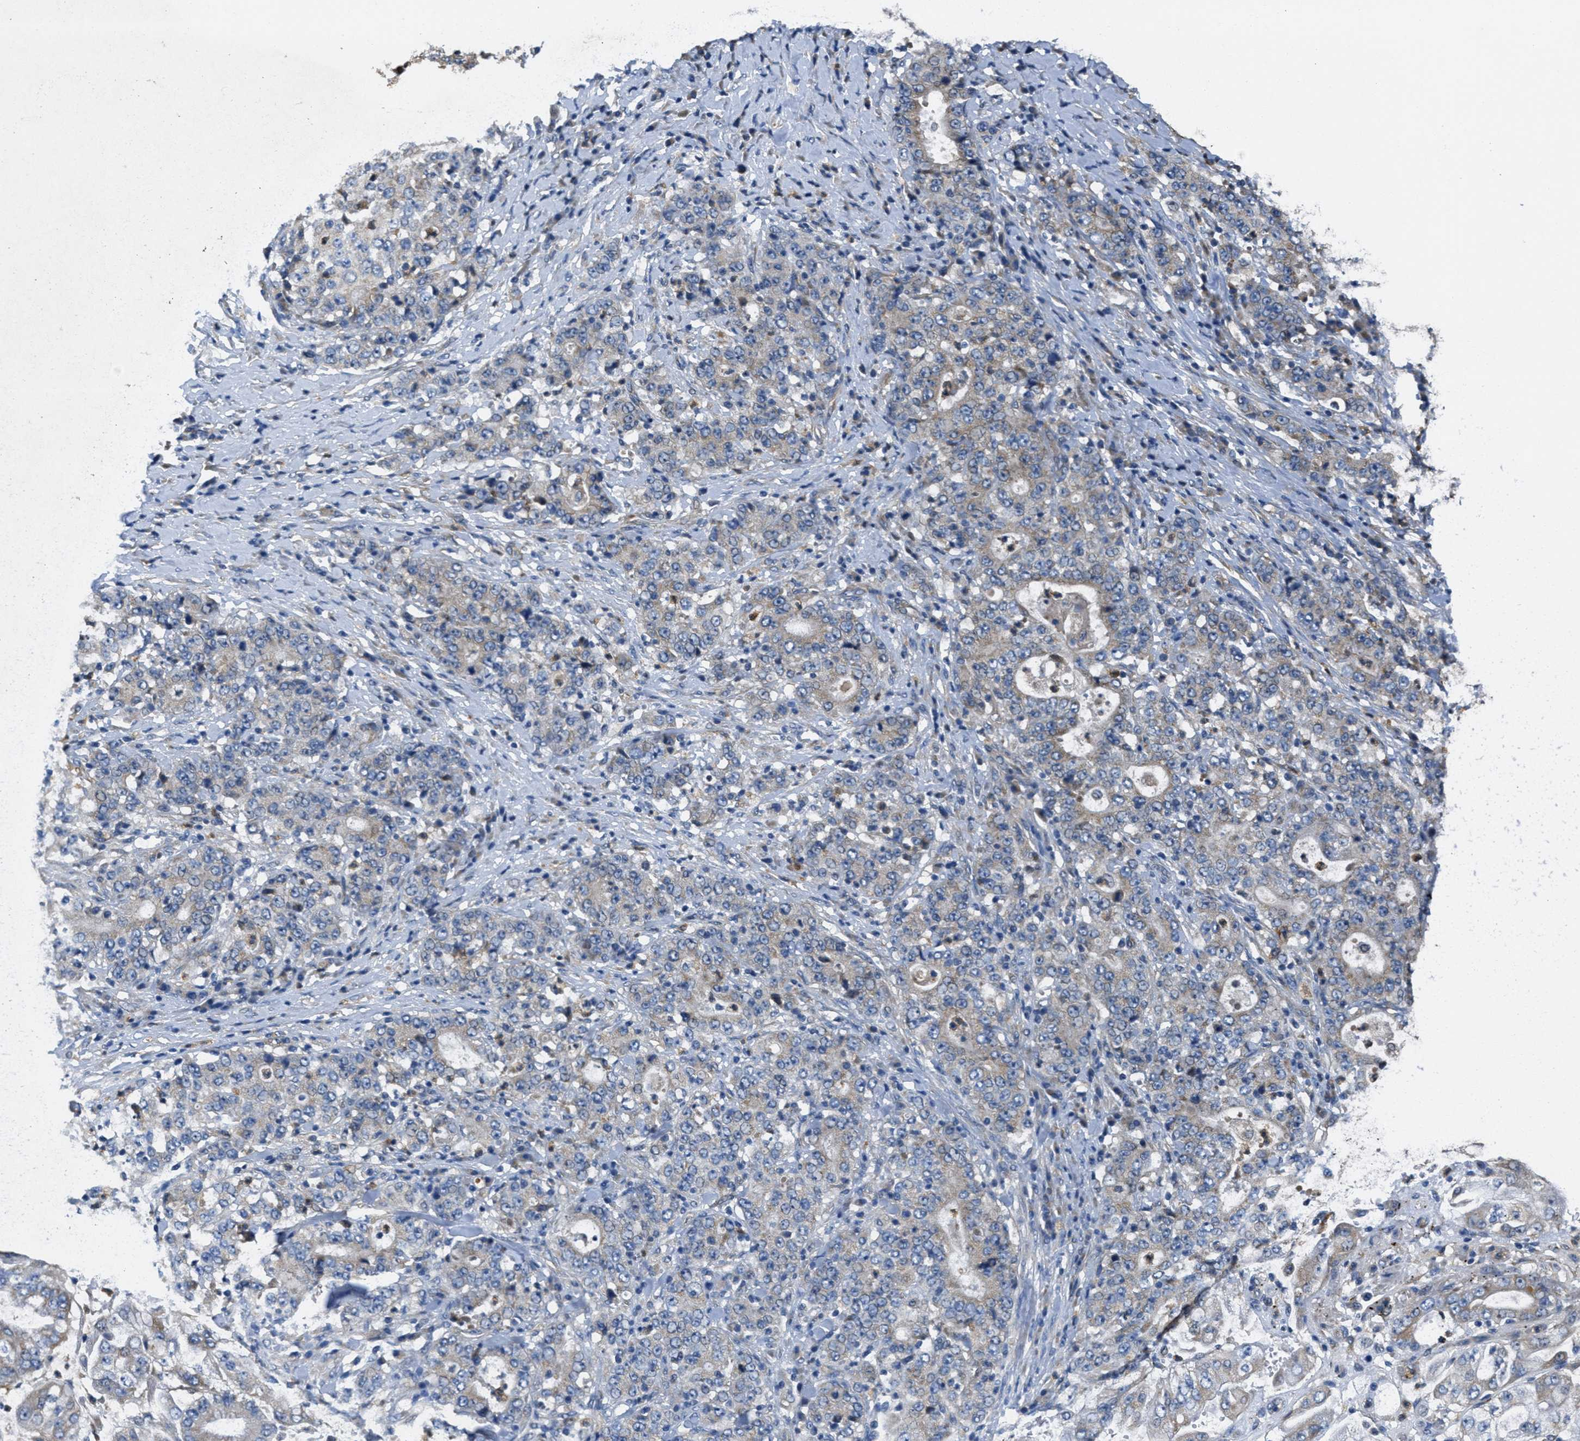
{"staining": {"intensity": "weak", "quantity": "25%-75%", "location": "cytoplasmic/membranous"}, "tissue": "stomach cancer", "cell_type": "Tumor cells", "image_type": "cancer", "snomed": [{"axis": "morphology", "description": "Normal tissue, NOS"}, {"axis": "morphology", "description": "Adenocarcinoma, NOS"}, {"axis": "topography", "description": "Stomach, upper"}, {"axis": "topography", "description": "Stomach"}], "caption": "Protein staining of stomach cancer tissue reveals weak cytoplasmic/membranous staining in approximately 25%-75% of tumor cells.", "gene": "TOMM70", "patient": {"sex": "male", "age": 59}}